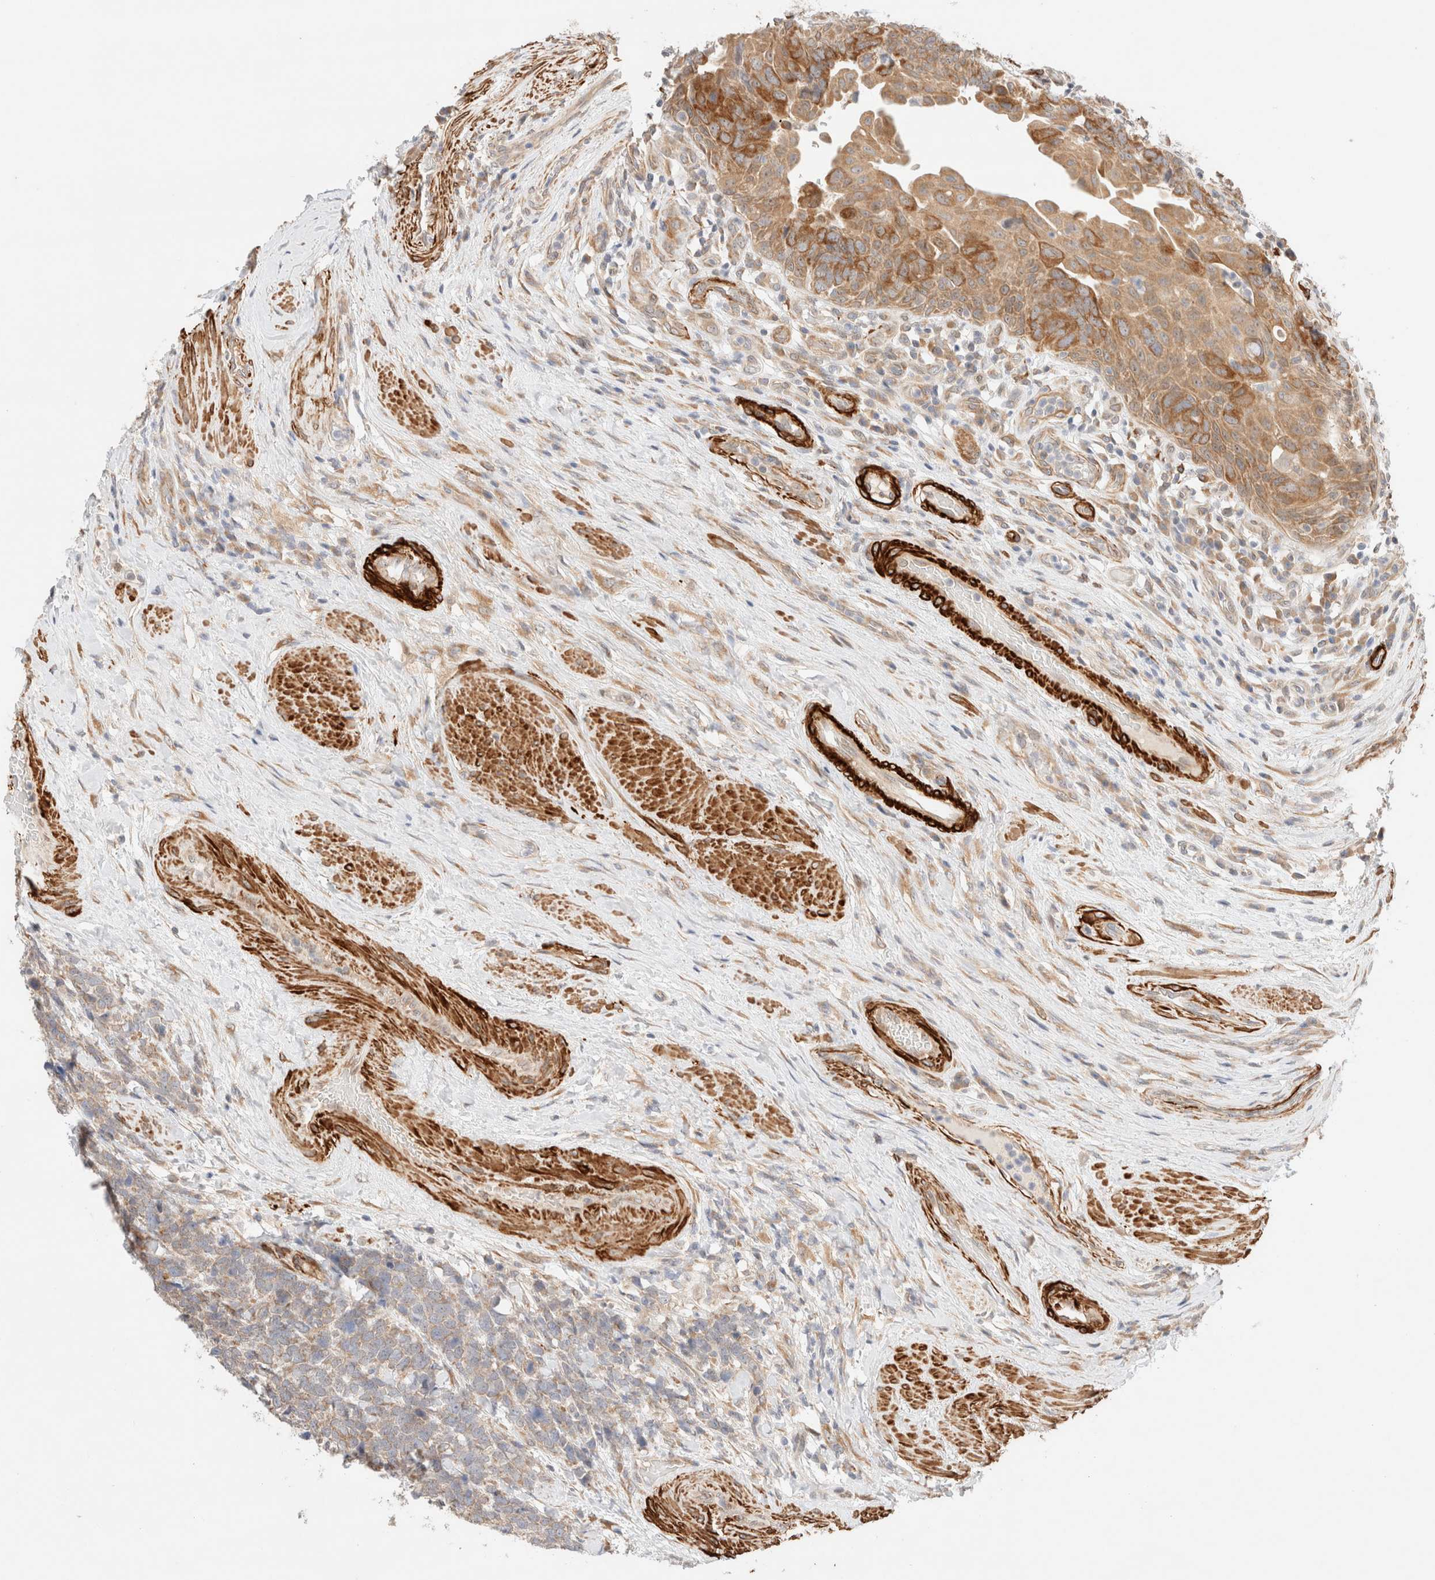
{"staining": {"intensity": "moderate", "quantity": ">75%", "location": "cytoplasmic/membranous"}, "tissue": "urothelial cancer", "cell_type": "Tumor cells", "image_type": "cancer", "snomed": [{"axis": "morphology", "description": "Urothelial carcinoma, High grade"}, {"axis": "topography", "description": "Urinary bladder"}], "caption": "Immunohistochemical staining of urothelial cancer demonstrates medium levels of moderate cytoplasmic/membranous protein expression in approximately >75% of tumor cells.", "gene": "RRP15", "patient": {"sex": "female", "age": 82}}